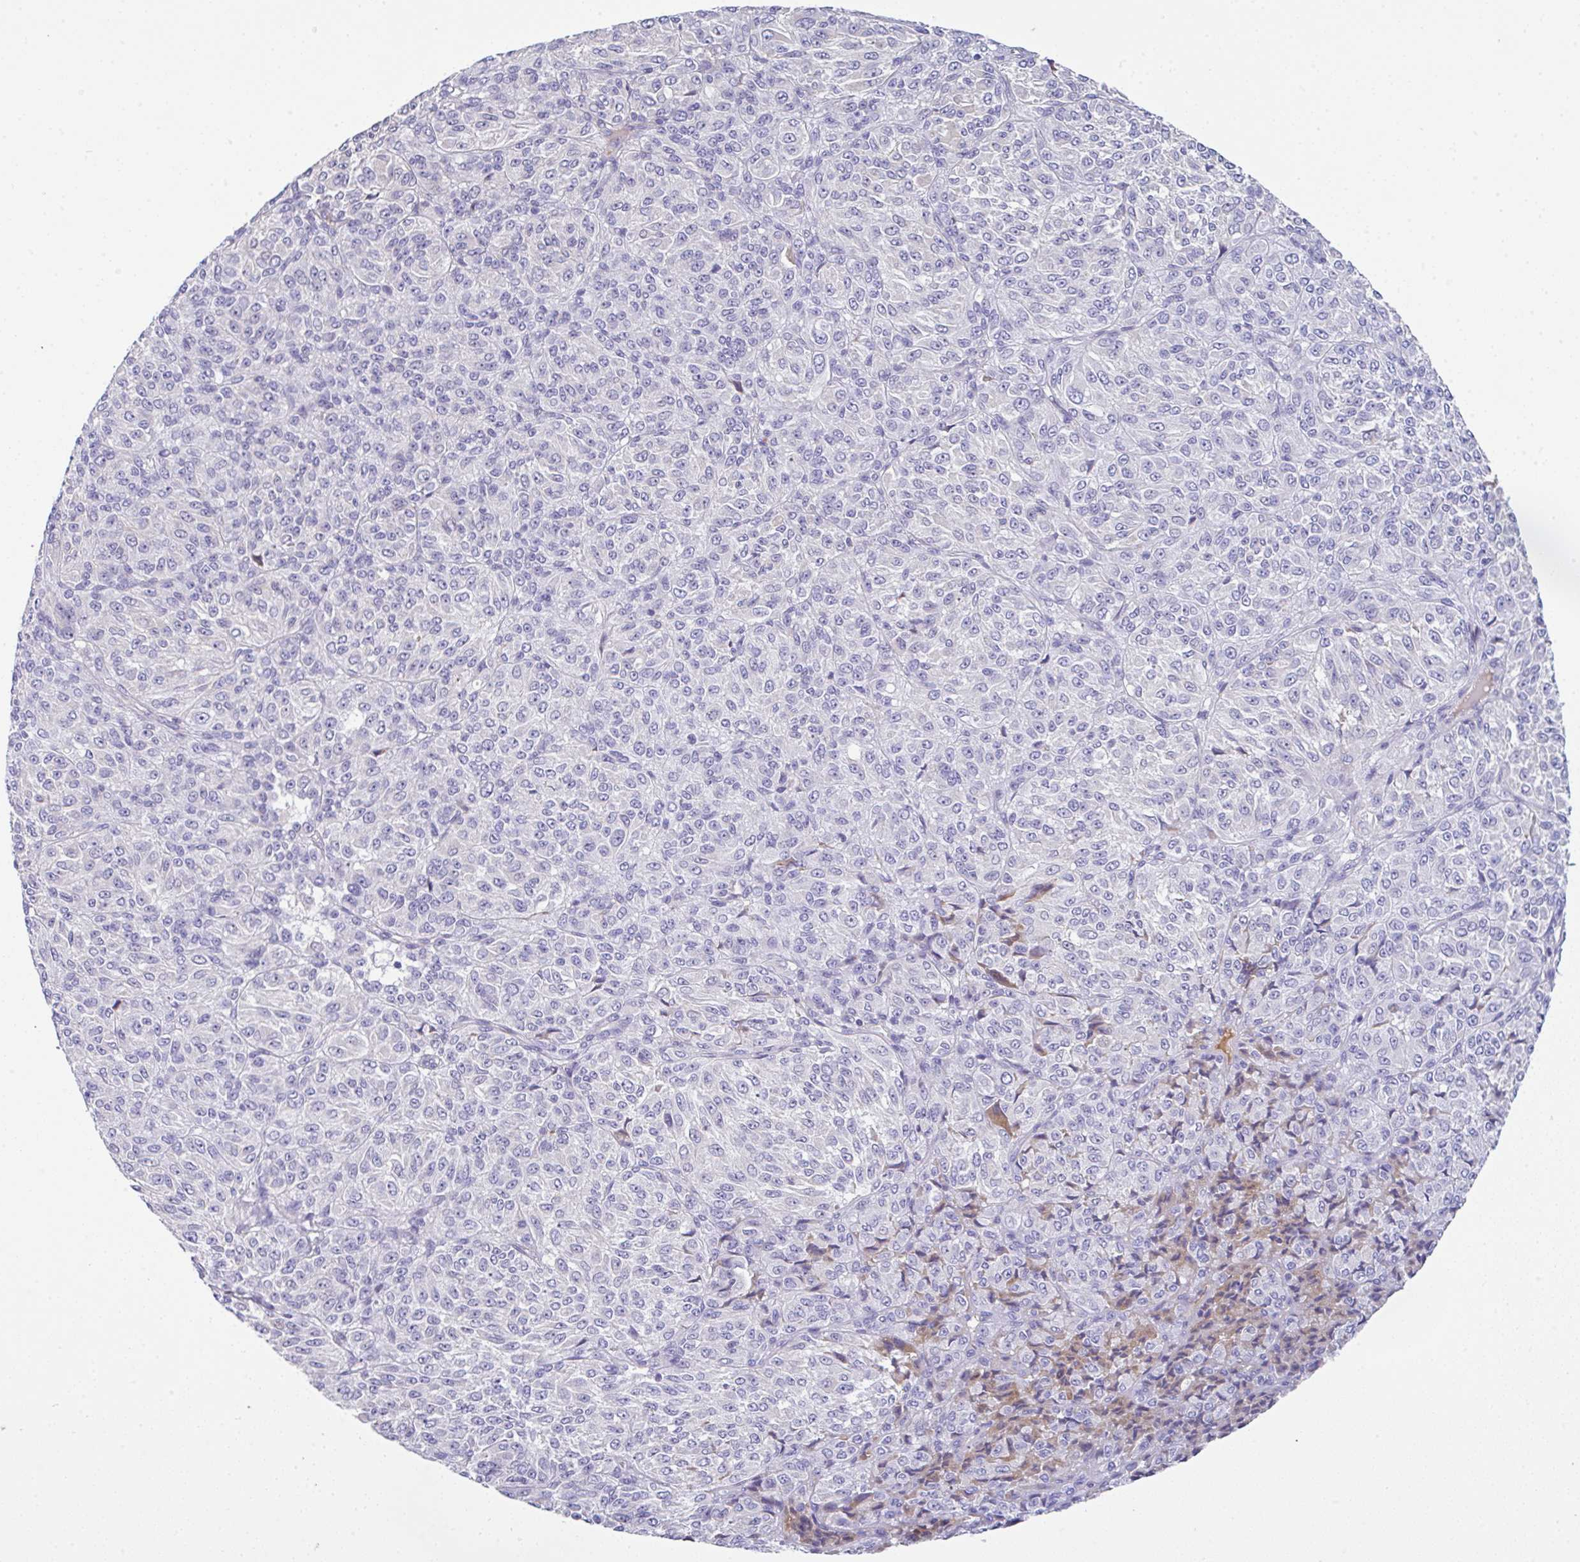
{"staining": {"intensity": "negative", "quantity": "none", "location": "none"}, "tissue": "melanoma", "cell_type": "Tumor cells", "image_type": "cancer", "snomed": [{"axis": "morphology", "description": "Malignant melanoma, Metastatic site"}, {"axis": "topography", "description": "Brain"}], "caption": "Protein analysis of melanoma reveals no significant positivity in tumor cells.", "gene": "SERPINE3", "patient": {"sex": "female", "age": 56}}